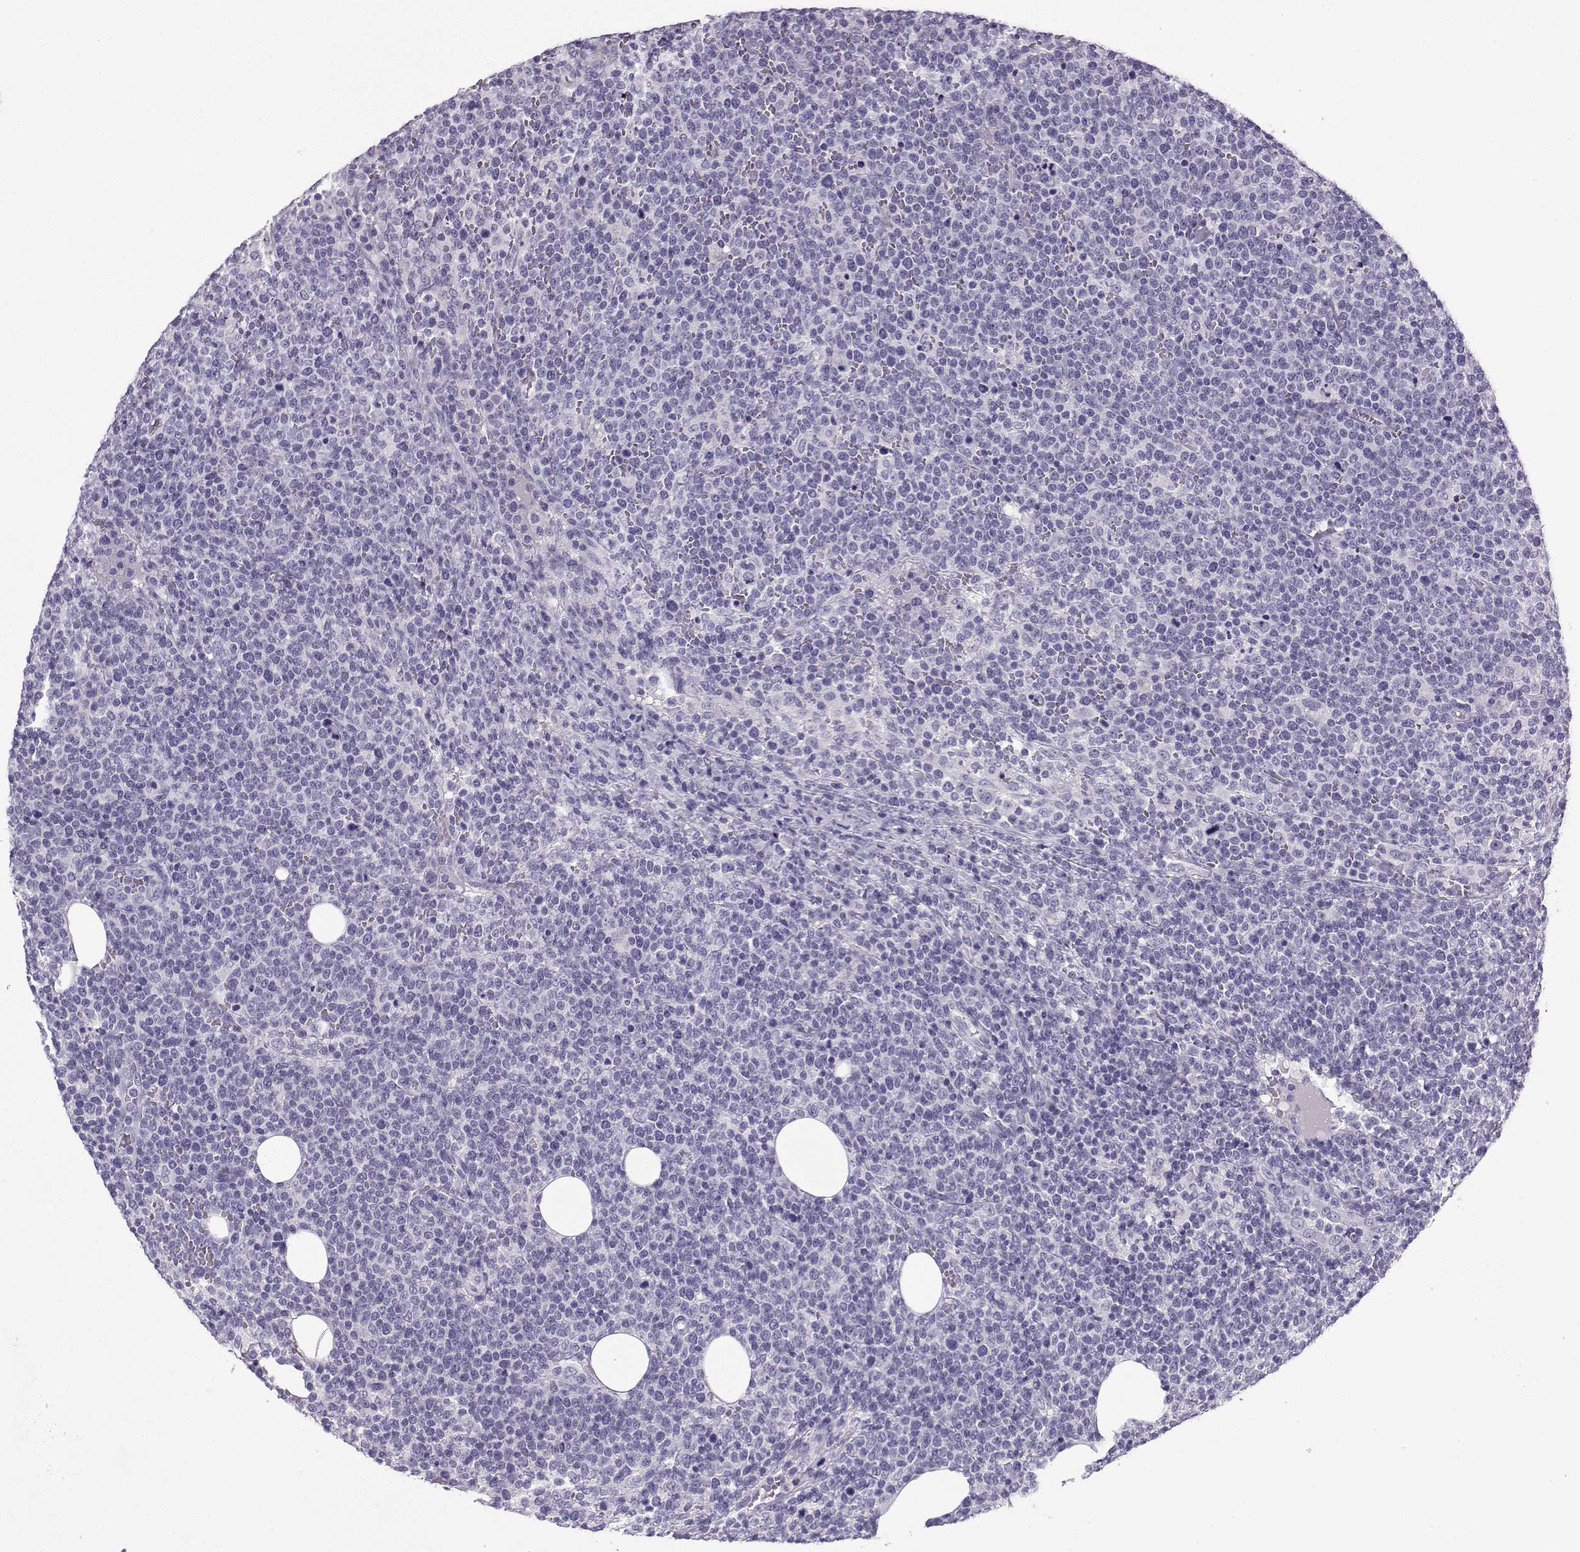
{"staining": {"intensity": "negative", "quantity": "none", "location": "none"}, "tissue": "lymphoma", "cell_type": "Tumor cells", "image_type": "cancer", "snomed": [{"axis": "morphology", "description": "Malignant lymphoma, non-Hodgkin's type, High grade"}, {"axis": "topography", "description": "Lymph node"}], "caption": "Tumor cells are negative for brown protein staining in lymphoma.", "gene": "ZBTB8B", "patient": {"sex": "male", "age": 61}}